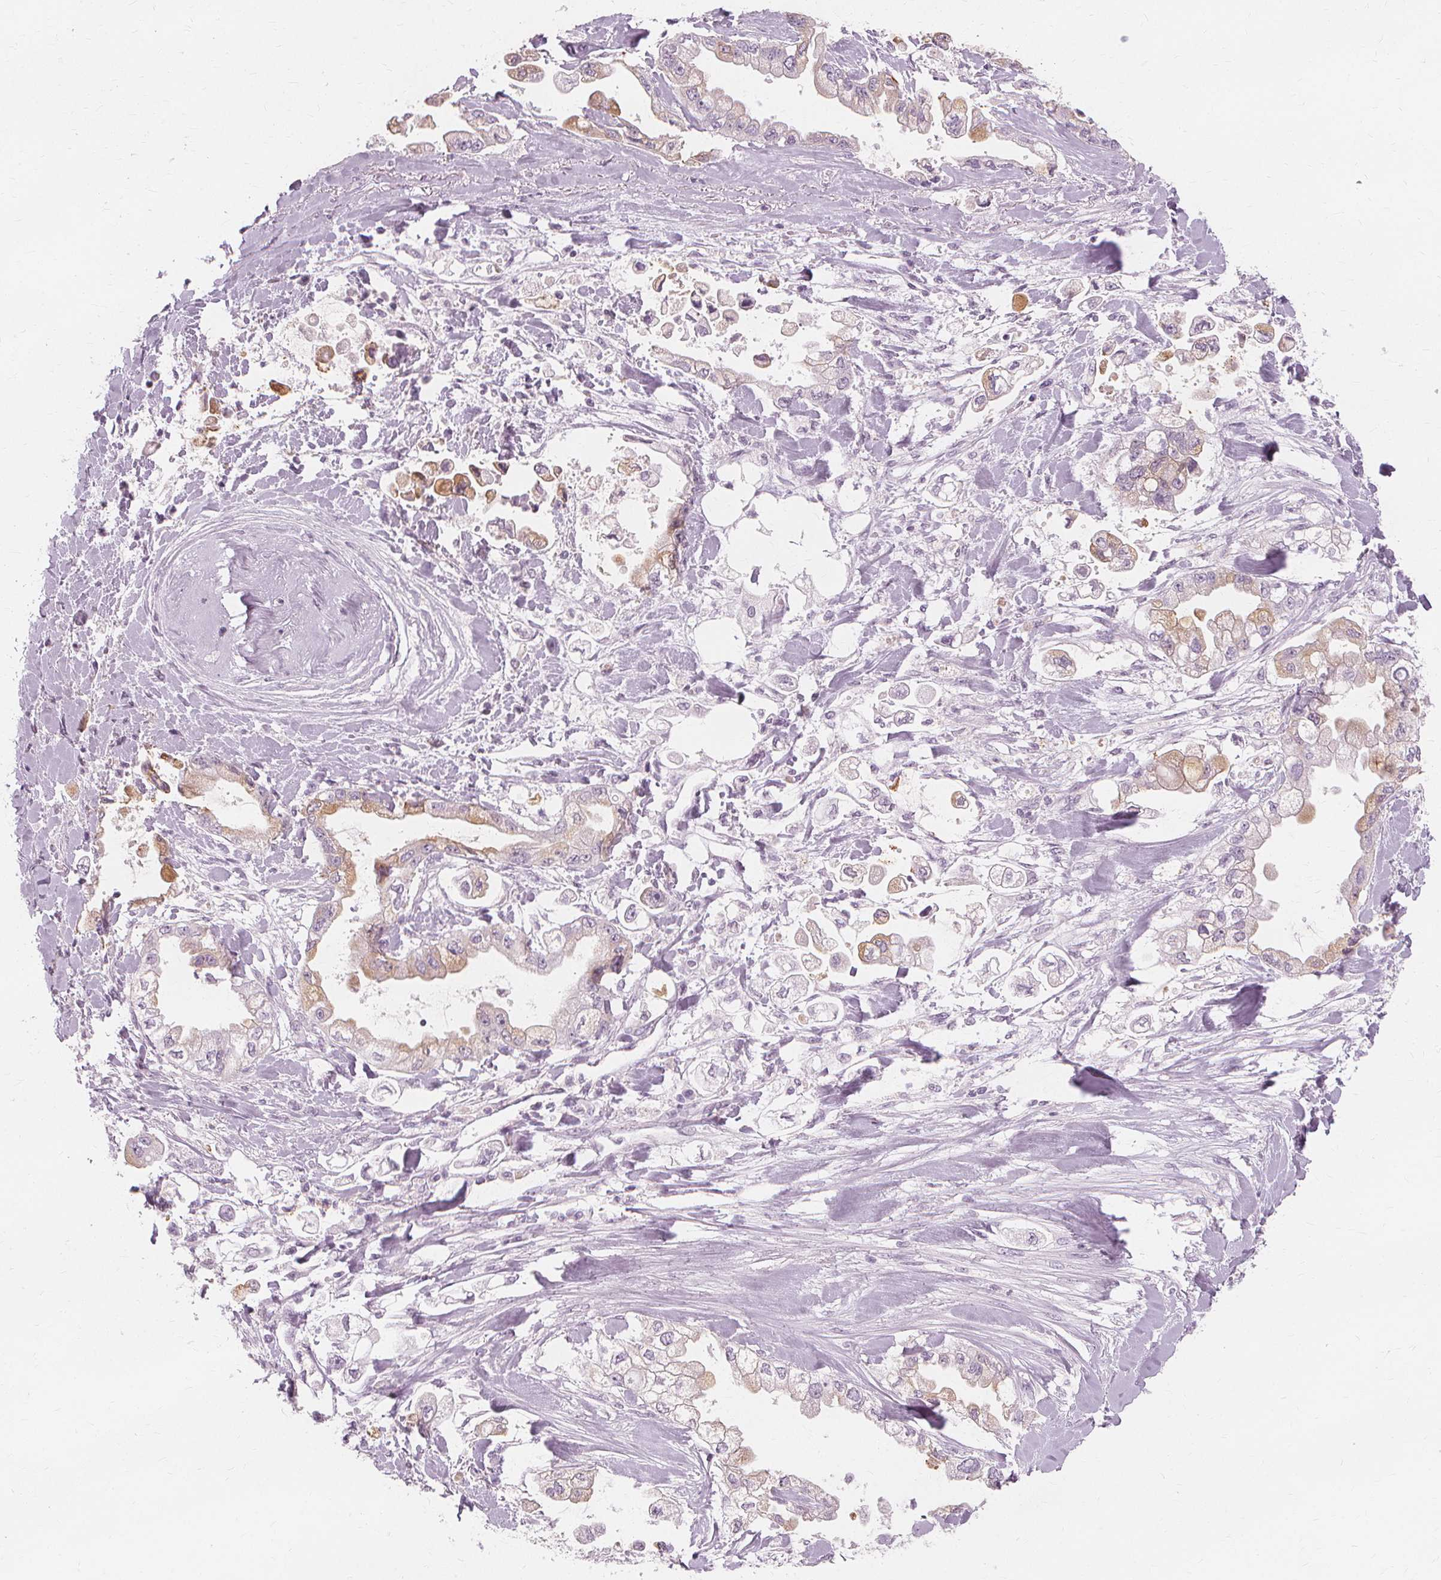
{"staining": {"intensity": "weak", "quantity": "<25%", "location": "cytoplasmic/membranous"}, "tissue": "stomach cancer", "cell_type": "Tumor cells", "image_type": "cancer", "snomed": [{"axis": "morphology", "description": "Adenocarcinoma, NOS"}, {"axis": "topography", "description": "Stomach"}], "caption": "Immunohistochemistry (IHC) of human stomach adenocarcinoma exhibits no expression in tumor cells.", "gene": "TFF1", "patient": {"sex": "male", "age": 62}}